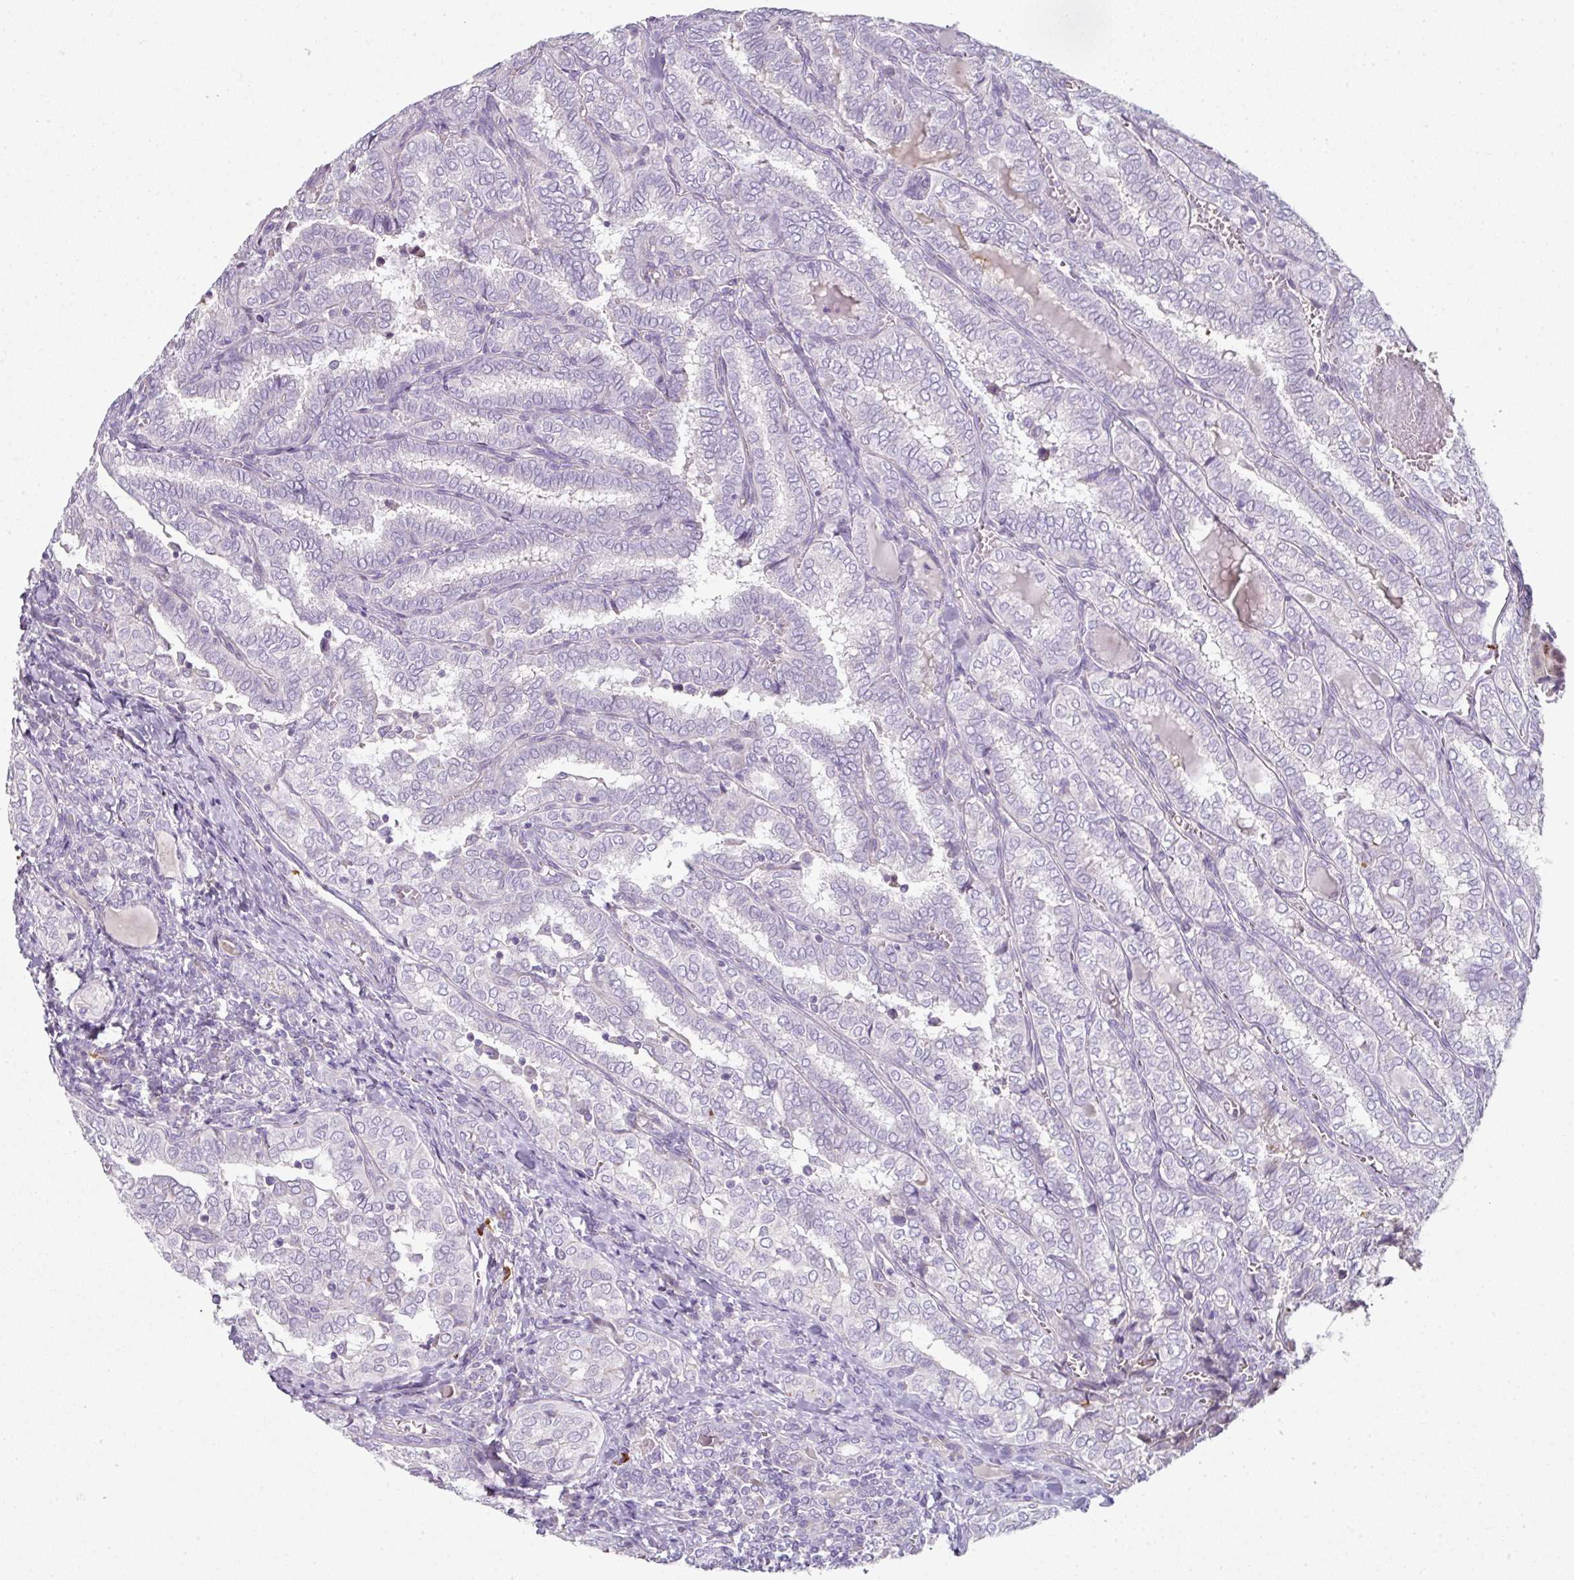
{"staining": {"intensity": "negative", "quantity": "none", "location": "none"}, "tissue": "thyroid cancer", "cell_type": "Tumor cells", "image_type": "cancer", "snomed": [{"axis": "morphology", "description": "Papillary adenocarcinoma, NOS"}, {"axis": "topography", "description": "Thyroid gland"}], "caption": "Tumor cells show no significant staining in thyroid cancer.", "gene": "FHAD1", "patient": {"sex": "female", "age": 30}}